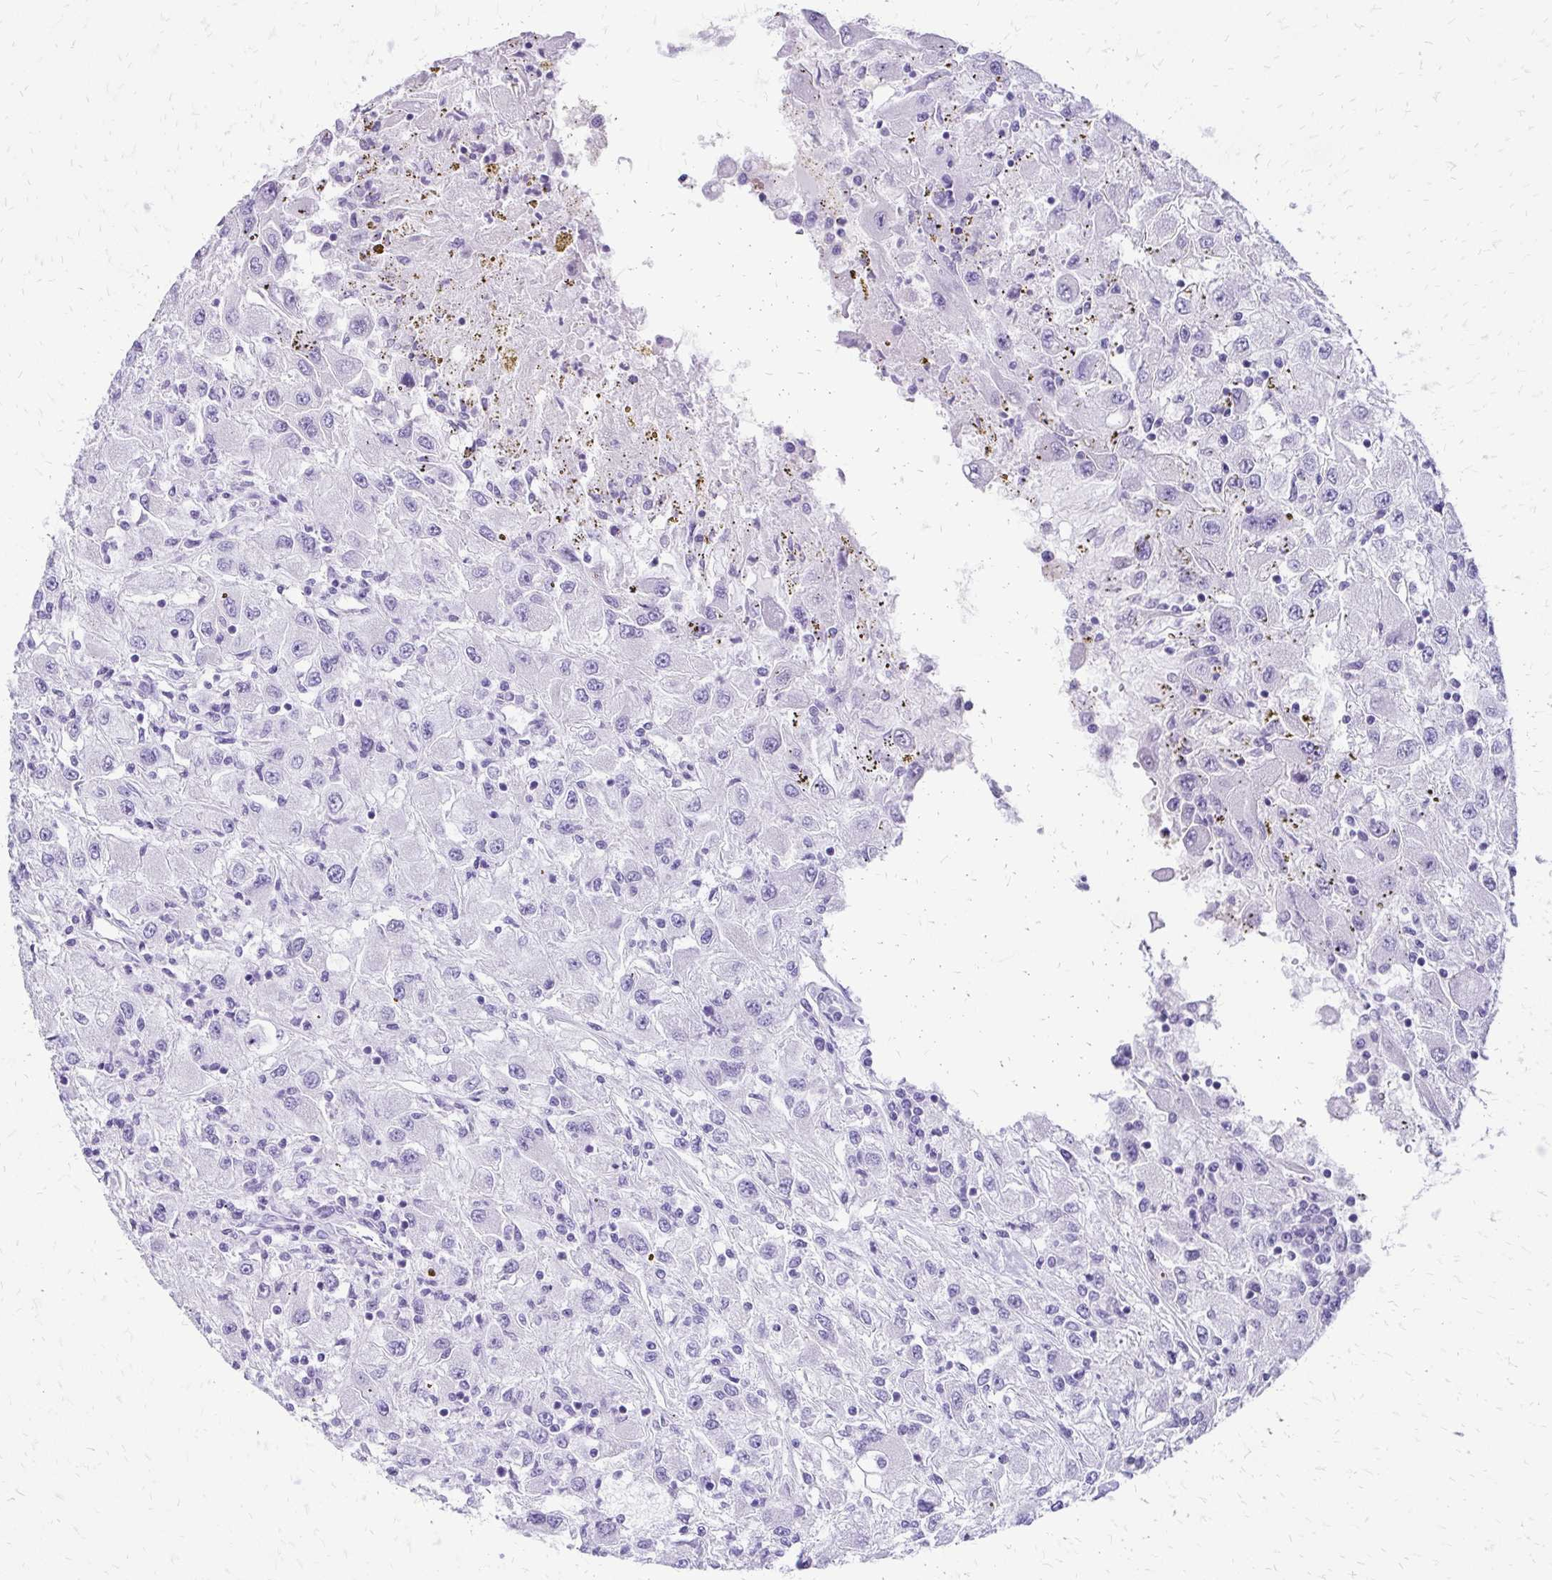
{"staining": {"intensity": "negative", "quantity": "none", "location": "none"}, "tissue": "renal cancer", "cell_type": "Tumor cells", "image_type": "cancer", "snomed": [{"axis": "morphology", "description": "Adenocarcinoma, NOS"}, {"axis": "topography", "description": "Kidney"}], "caption": "DAB (3,3'-diaminobenzidine) immunohistochemical staining of renal cancer exhibits no significant staining in tumor cells.", "gene": "SLC32A1", "patient": {"sex": "female", "age": 67}}